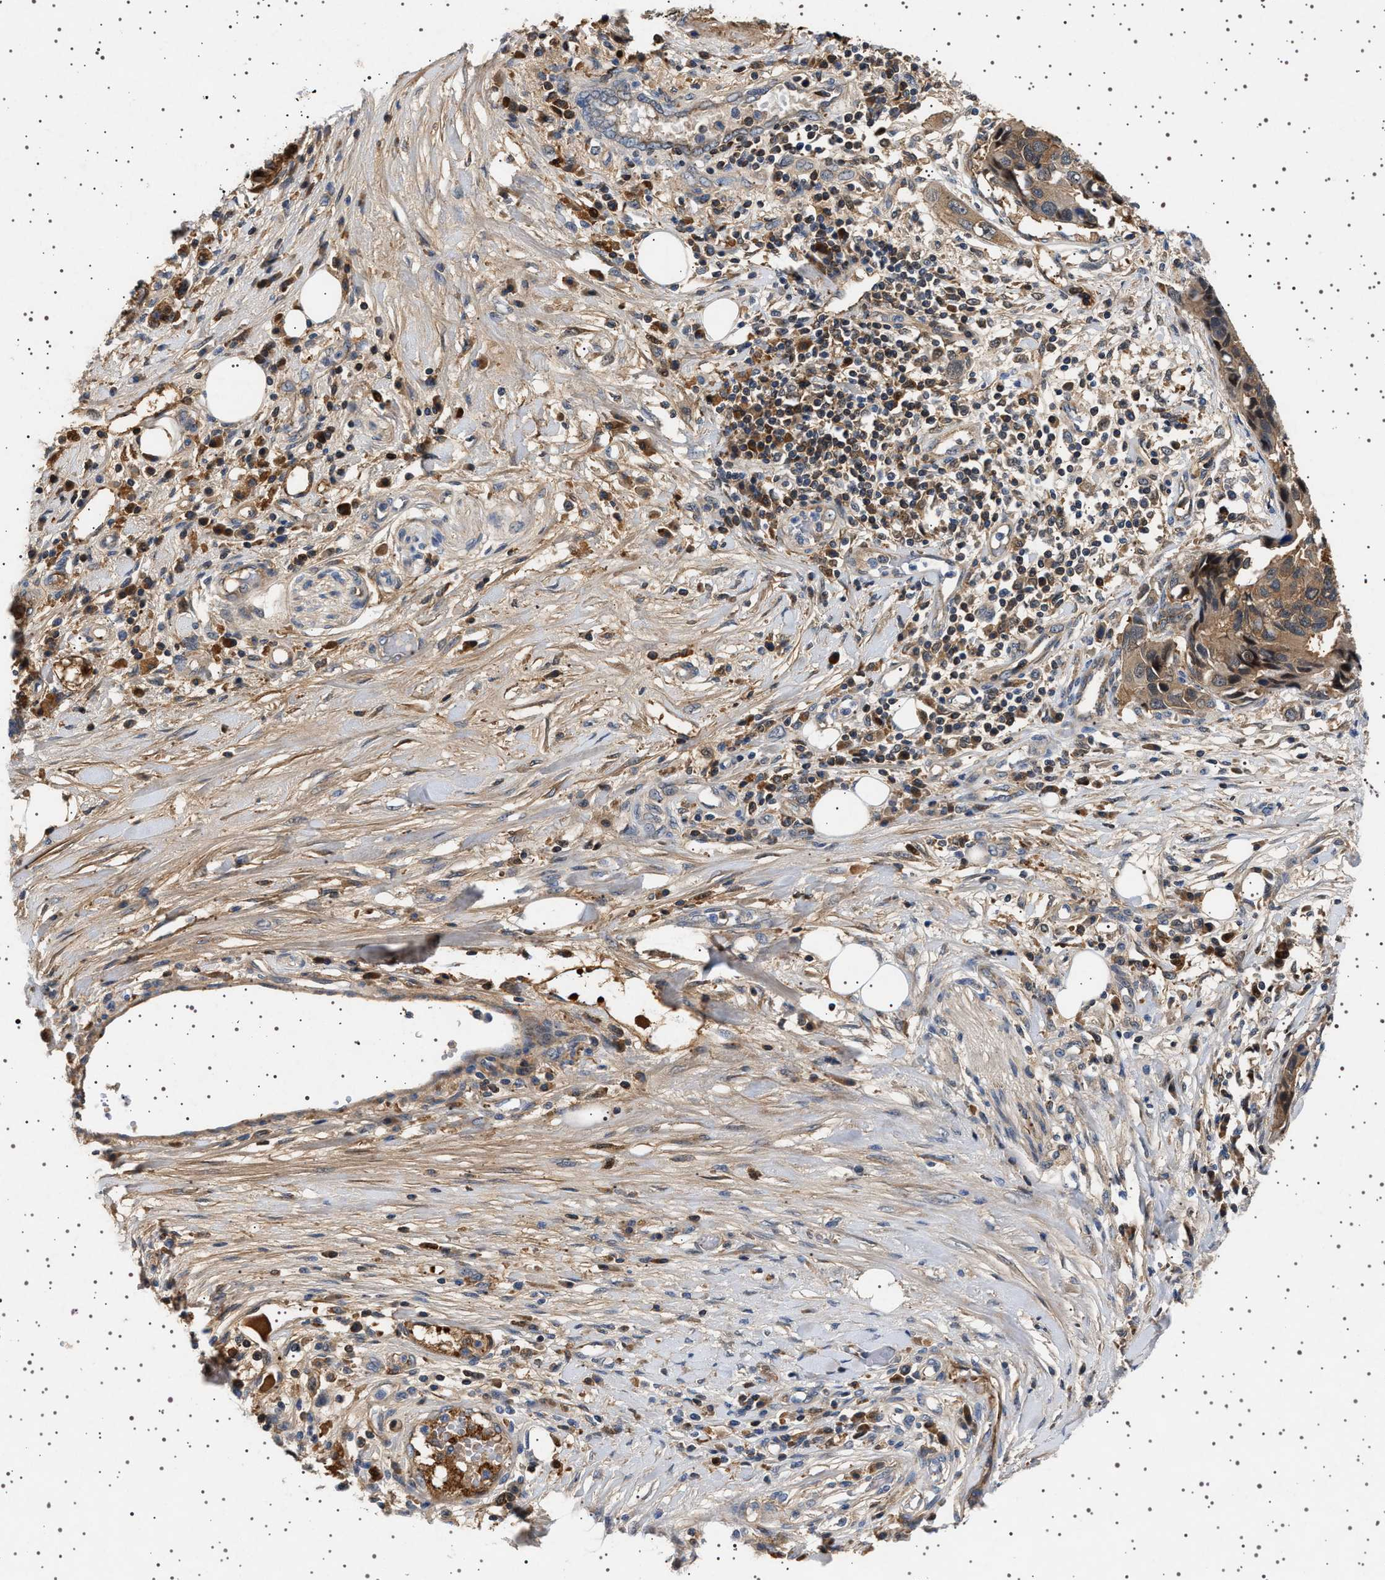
{"staining": {"intensity": "moderate", "quantity": ">75%", "location": "cytoplasmic/membranous"}, "tissue": "pancreatic cancer", "cell_type": "Tumor cells", "image_type": "cancer", "snomed": [{"axis": "morphology", "description": "Adenocarcinoma, NOS"}, {"axis": "topography", "description": "Pancreas"}], "caption": "Pancreatic cancer tissue exhibits moderate cytoplasmic/membranous staining in approximately >75% of tumor cells", "gene": "FICD", "patient": {"sex": "female", "age": 56}}